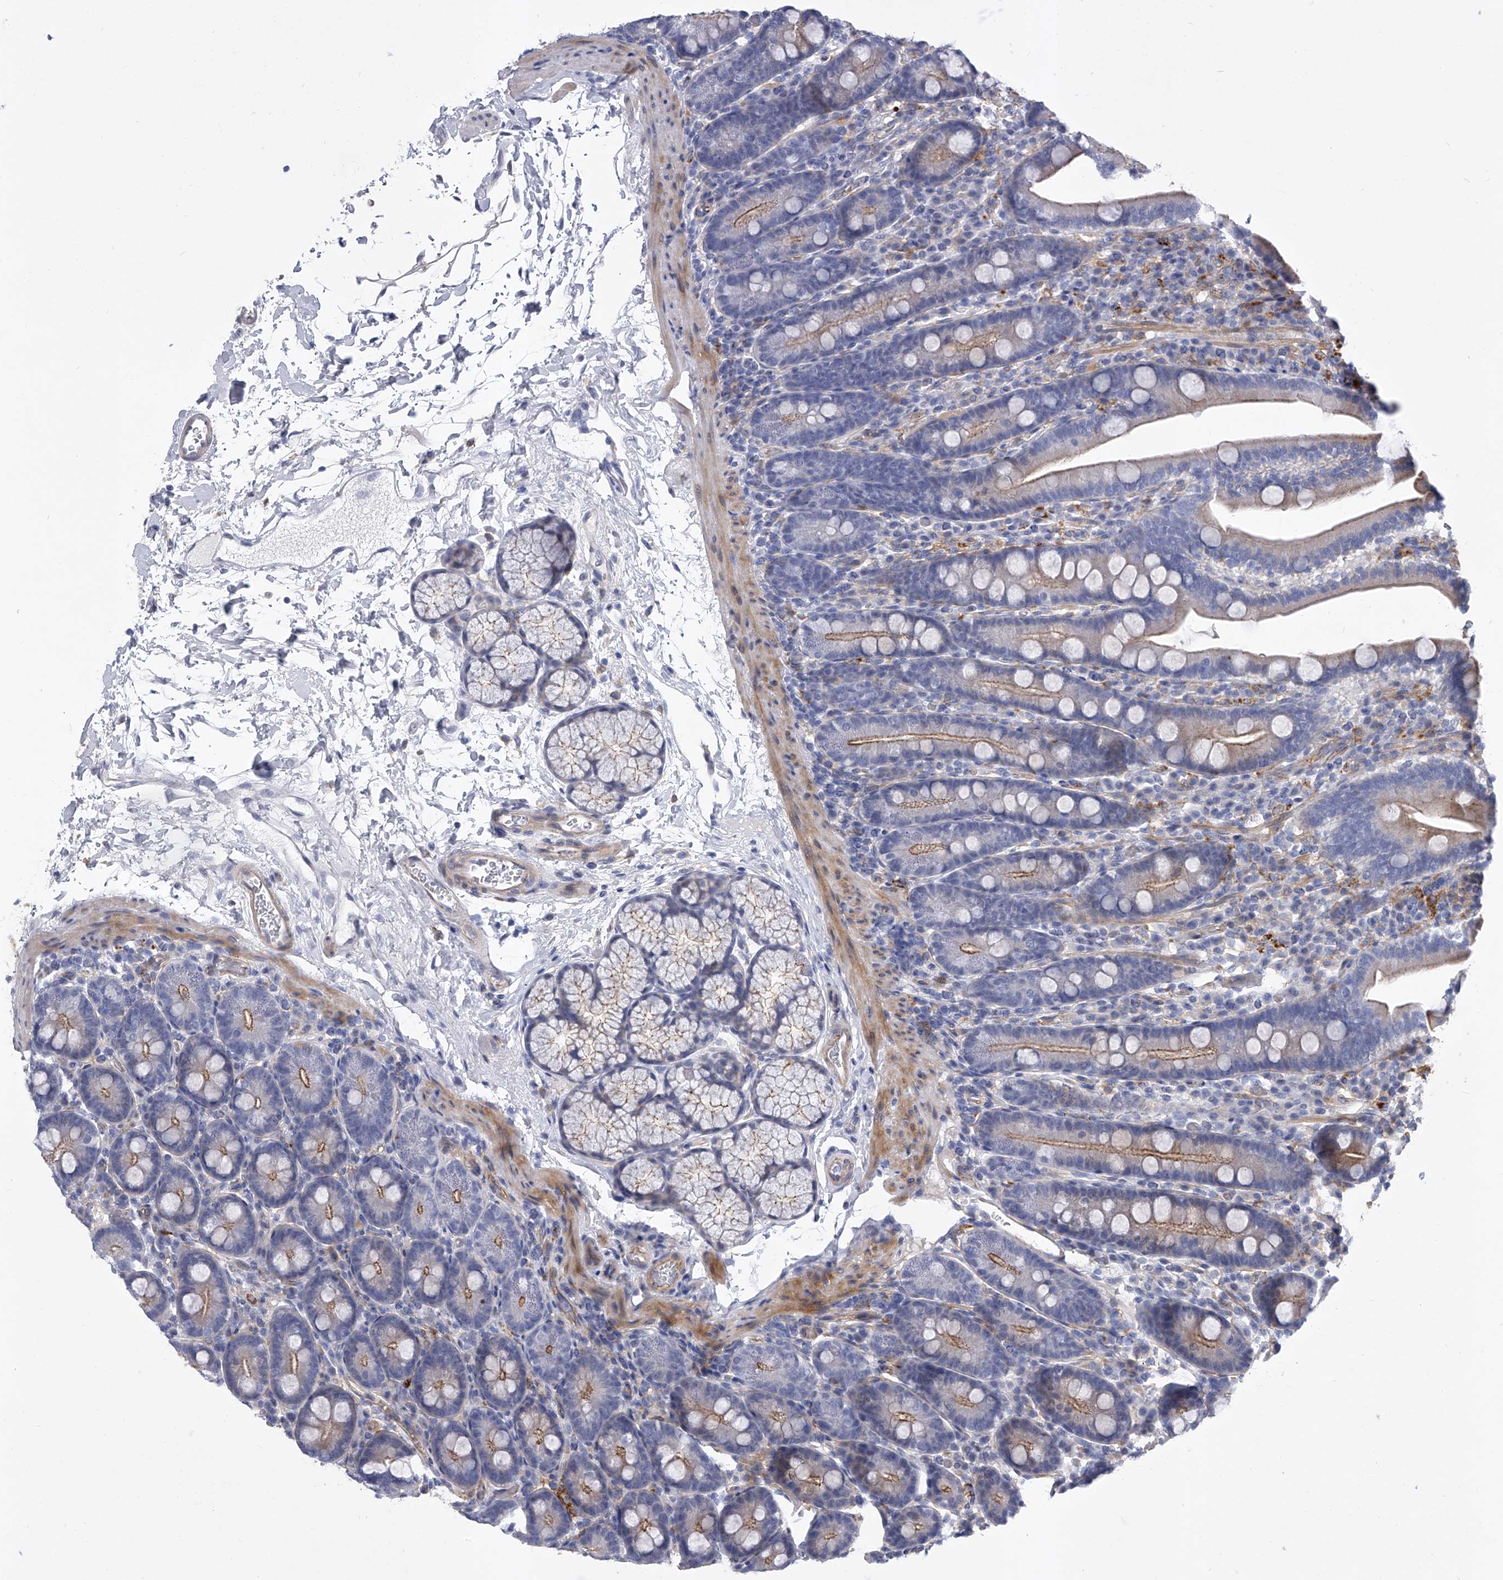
{"staining": {"intensity": "moderate", "quantity": "25%-75%", "location": "cytoplasmic/membranous"}, "tissue": "duodenum", "cell_type": "Glandular cells", "image_type": "normal", "snomed": [{"axis": "morphology", "description": "Normal tissue, NOS"}, {"axis": "topography", "description": "Duodenum"}], "caption": "Moderate cytoplasmic/membranous expression is appreciated in approximately 25%-75% of glandular cells in unremarkable duodenum. (DAB (3,3'-diaminobenzidine) = brown stain, brightfield microscopy at high magnification).", "gene": "ENSG00000250424", "patient": {"sex": "male", "age": 35}}